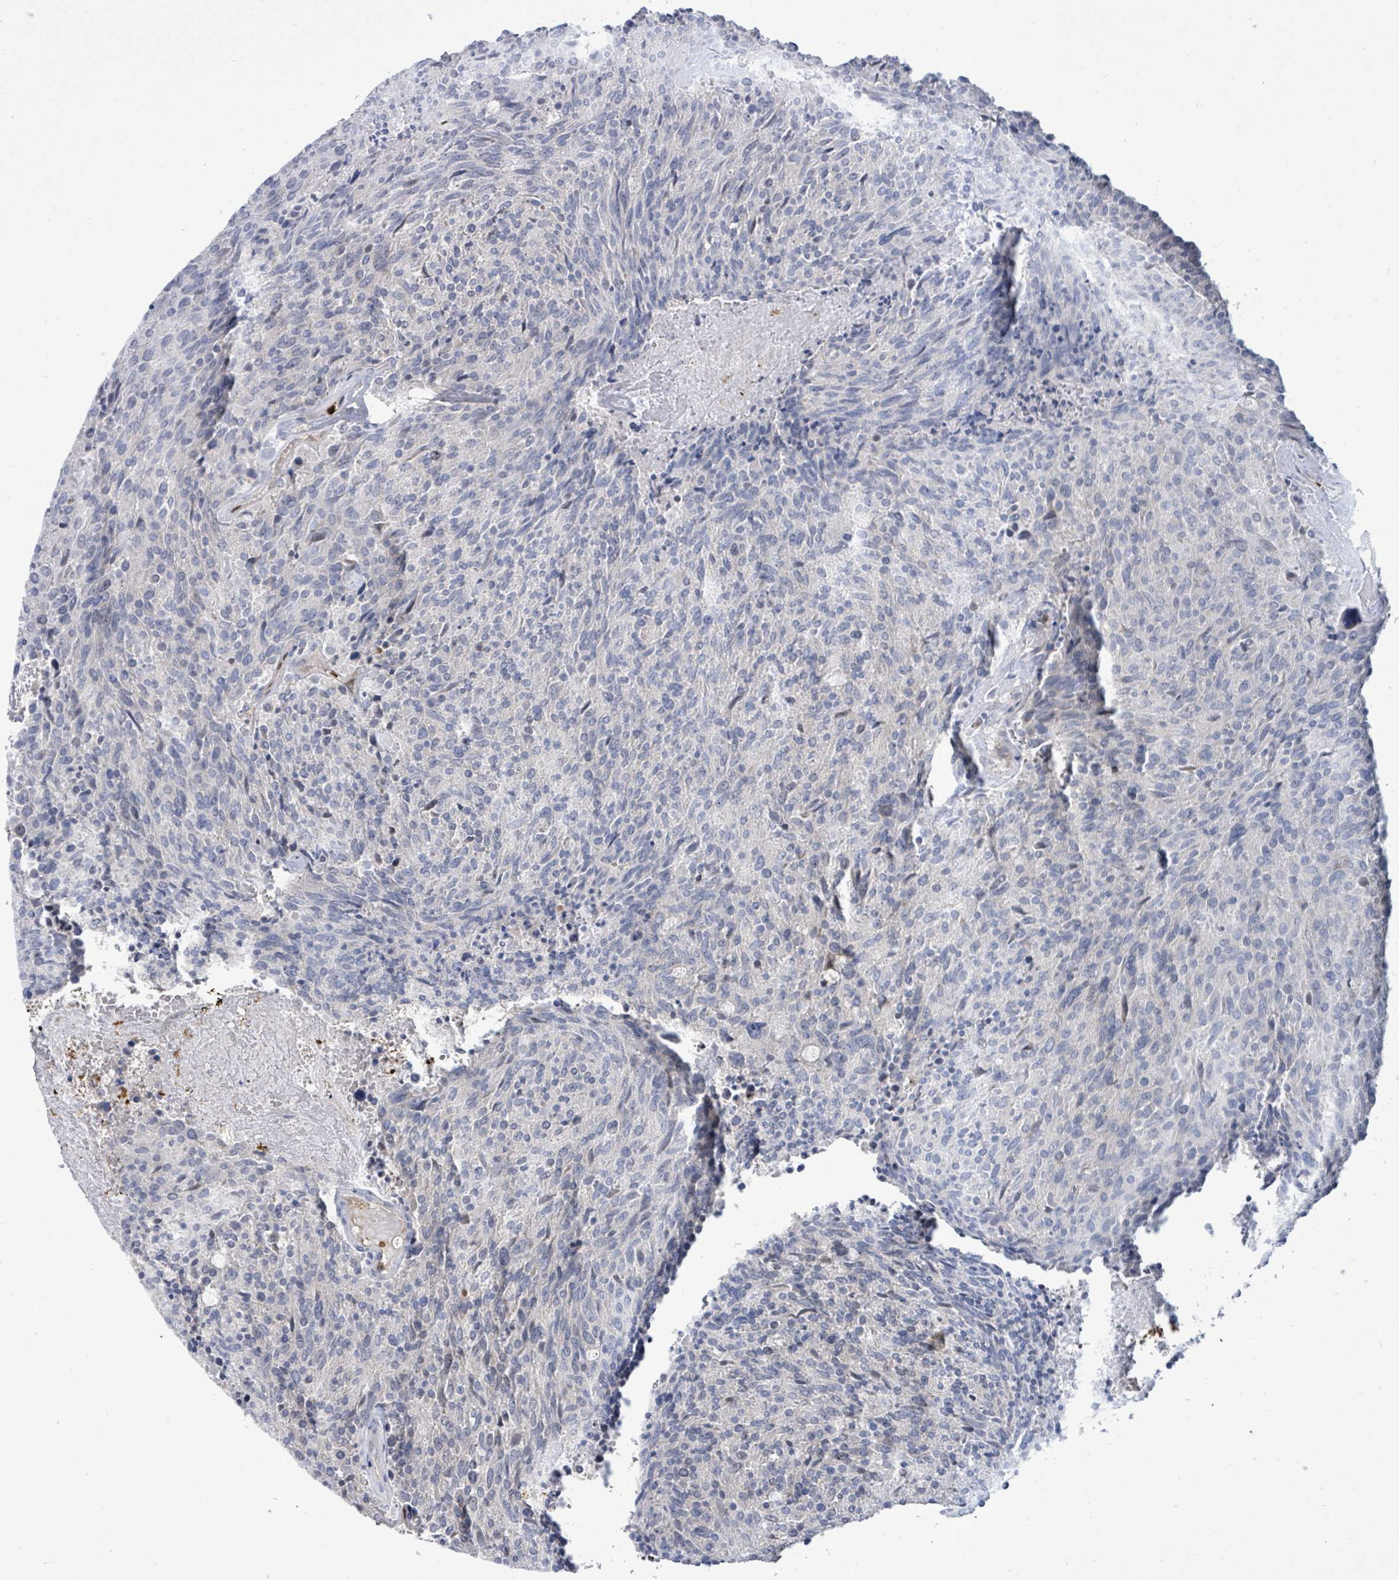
{"staining": {"intensity": "negative", "quantity": "none", "location": "none"}, "tissue": "carcinoid", "cell_type": "Tumor cells", "image_type": "cancer", "snomed": [{"axis": "morphology", "description": "Carcinoid, malignant, NOS"}, {"axis": "topography", "description": "Pancreas"}], "caption": "An immunohistochemistry photomicrograph of carcinoid (malignant) is shown. There is no staining in tumor cells of carcinoid (malignant).", "gene": "FAM210A", "patient": {"sex": "female", "age": 54}}